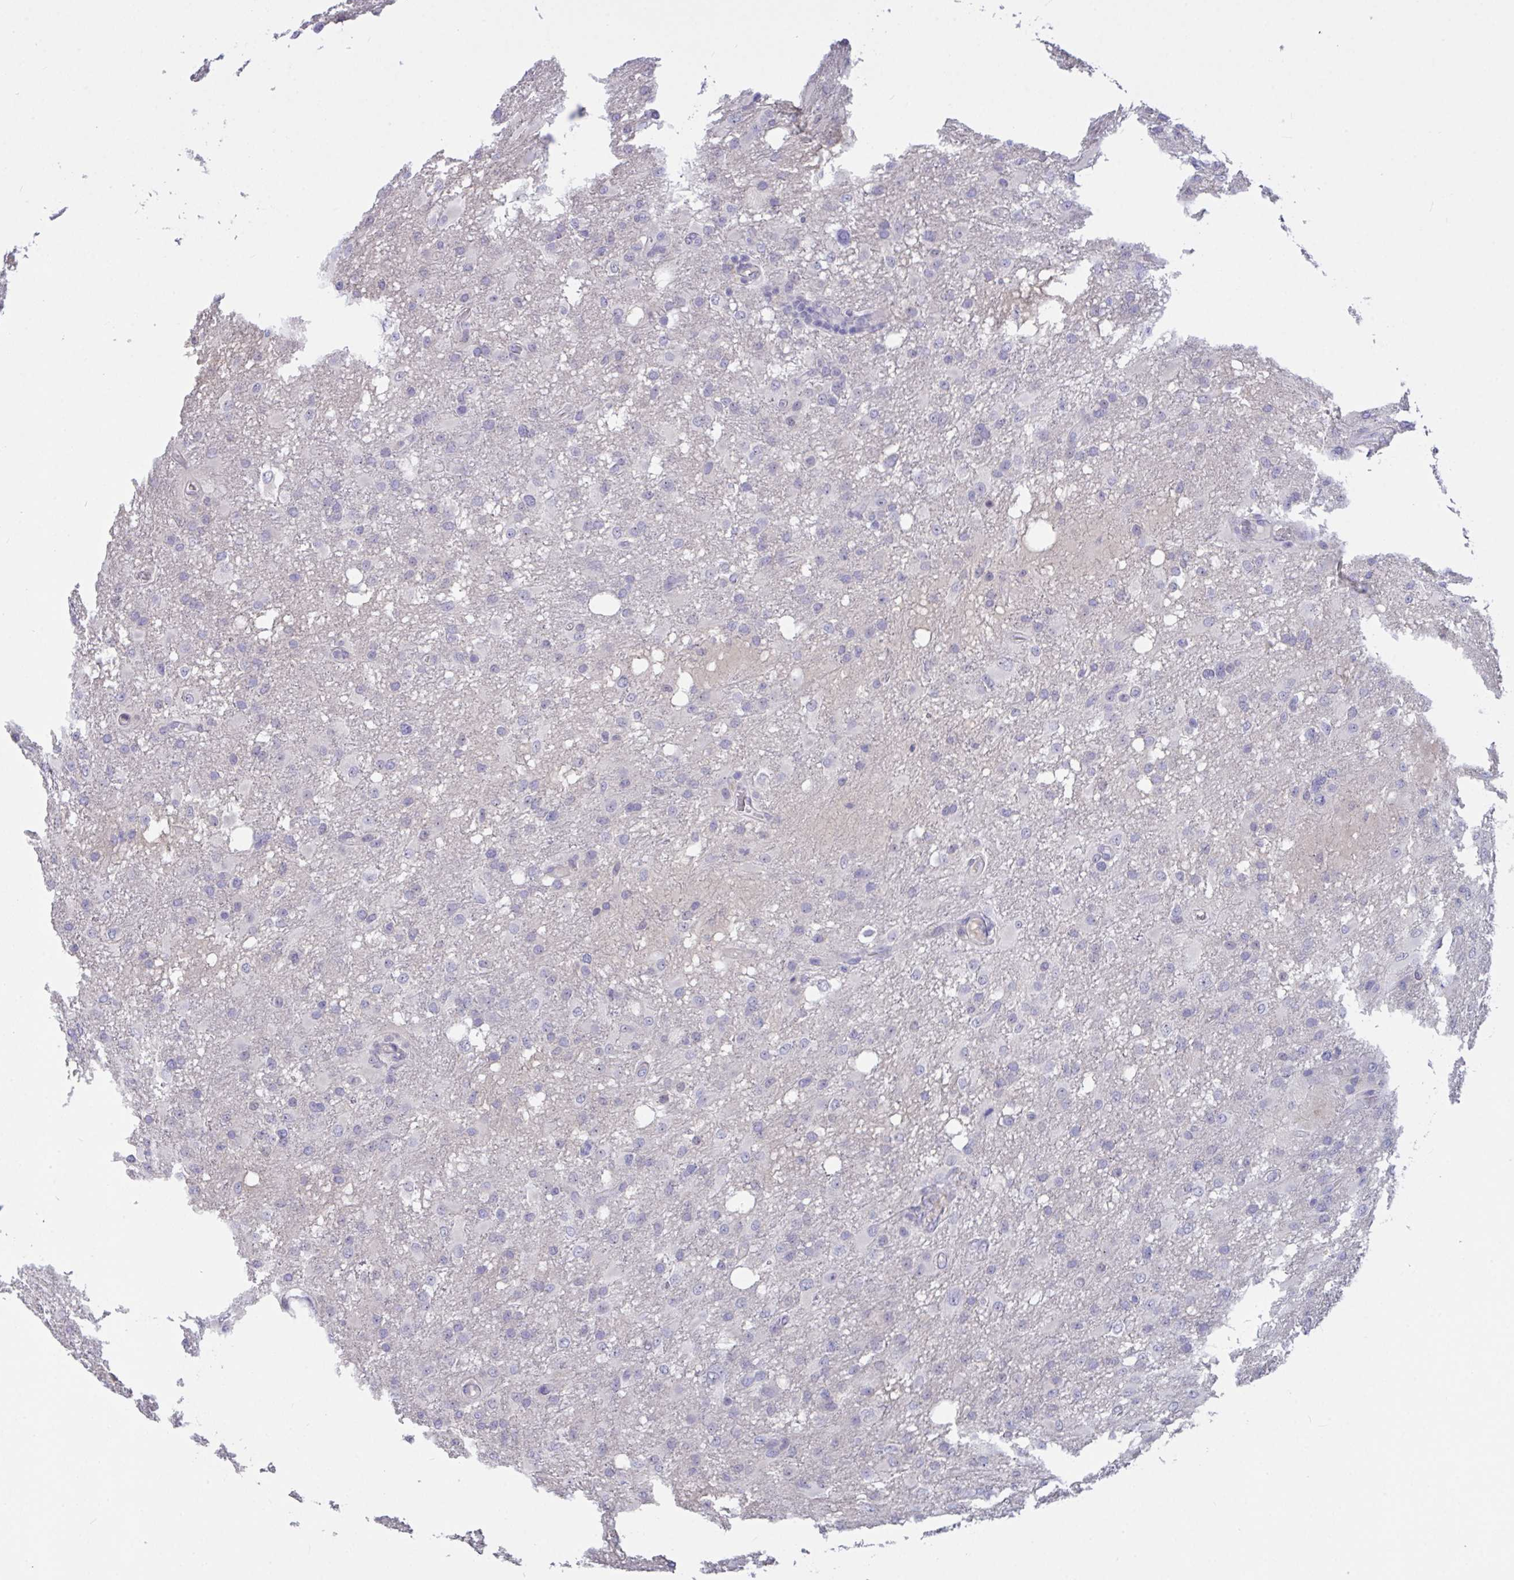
{"staining": {"intensity": "negative", "quantity": "none", "location": "none"}, "tissue": "glioma", "cell_type": "Tumor cells", "image_type": "cancer", "snomed": [{"axis": "morphology", "description": "Glioma, malignant, High grade"}, {"axis": "topography", "description": "Brain"}], "caption": "Protein analysis of glioma exhibits no significant expression in tumor cells.", "gene": "MYC", "patient": {"sex": "male", "age": 53}}